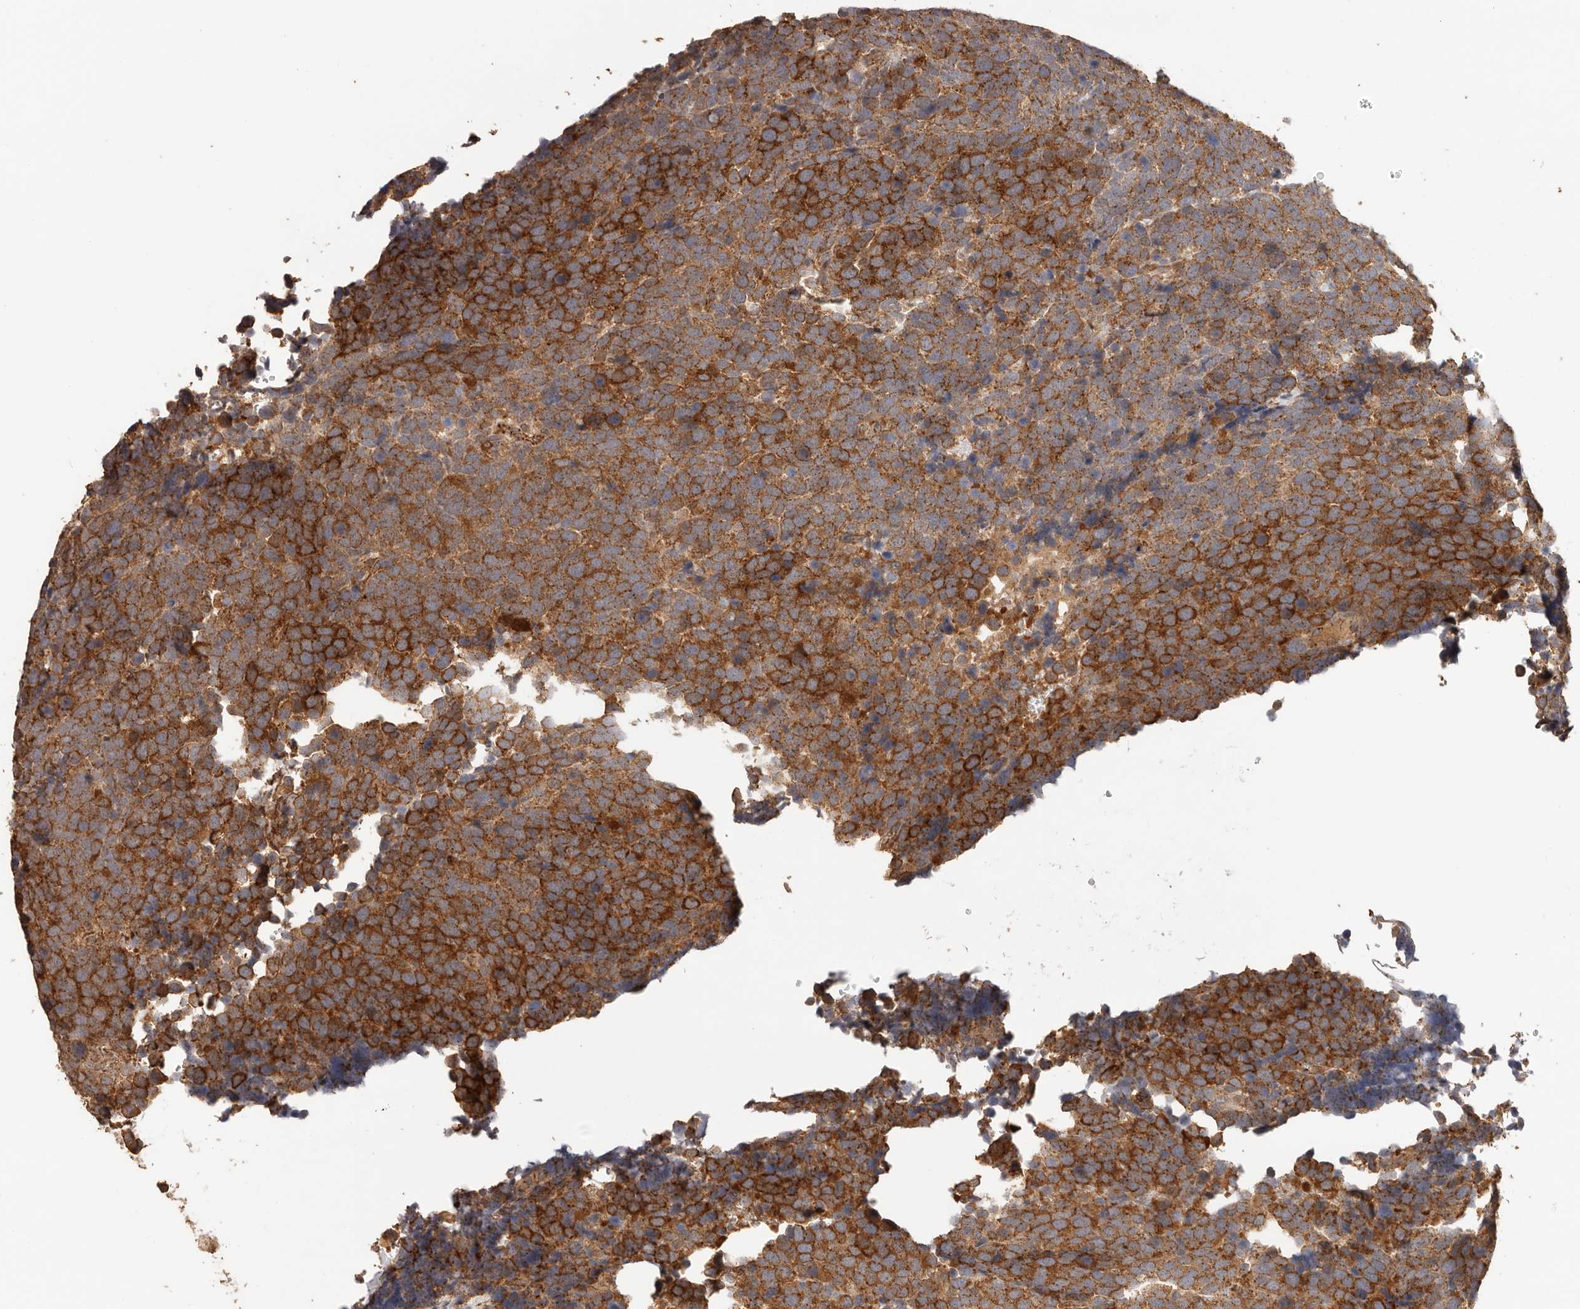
{"staining": {"intensity": "strong", "quantity": ">75%", "location": "cytoplasmic/membranous"}, "tissue": "urothelial cancer", "cell_type": "Tumor cells", "image_type": "cancer", "snomed": [{"axis": "morphology", "description": "Urothelial carcinoma, High grade"}, {"axis": "topography", "description": "Urinary bladder"}], "caption": "IHC staining of urothelial carcinoma (high-grade), which displays high levels of strong cytoplasmic/membranous staining in about >75% of tumor cells indicating strong cytoplasmic/membranous protein staining. The staining was performed using DAB (brown) for protein detection and nuclei were counterstained in hematoxylin (blue).", "gene": "AFDN", "patient": {"sex": "female", "age": 82}}